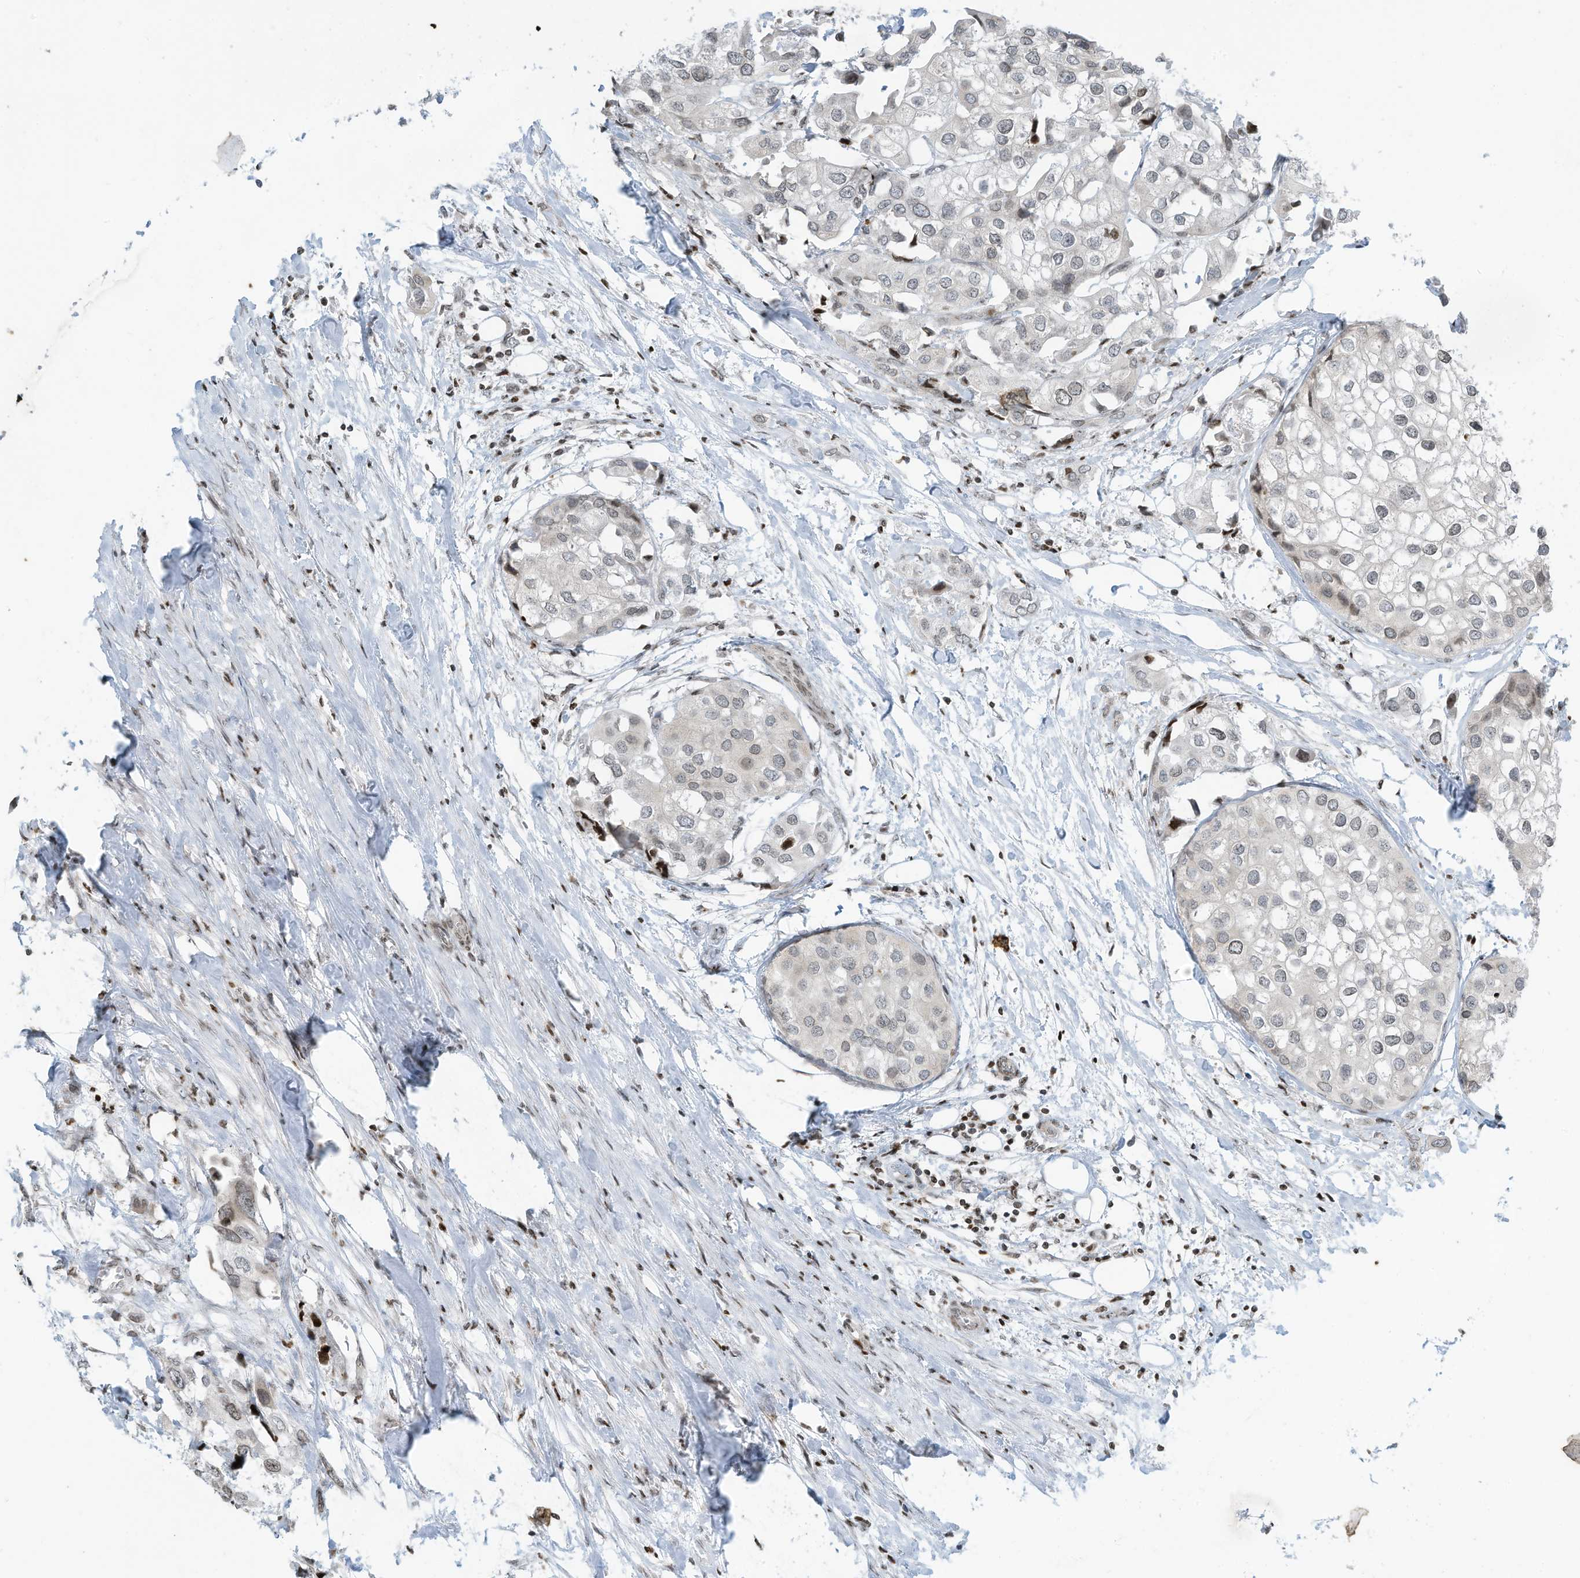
{"staining": {"intensity": "weak", "quantity": "<25%", "location": "nuclear"}, "tissue": "urothelial cancer", "cell_type": "Tumor cells", "image_type": "cancer", "snomed": [{"axis": "morphology", "description": "Urothelial carcinoma, High grade"}, {"axis": "topography", "description": "Urinary bladder"}], "caption": "Tumor cells show no significant protein staining in urothelial cancer.", "gene": "ADI1", "patient": {"sex": "male", "age": 64}}